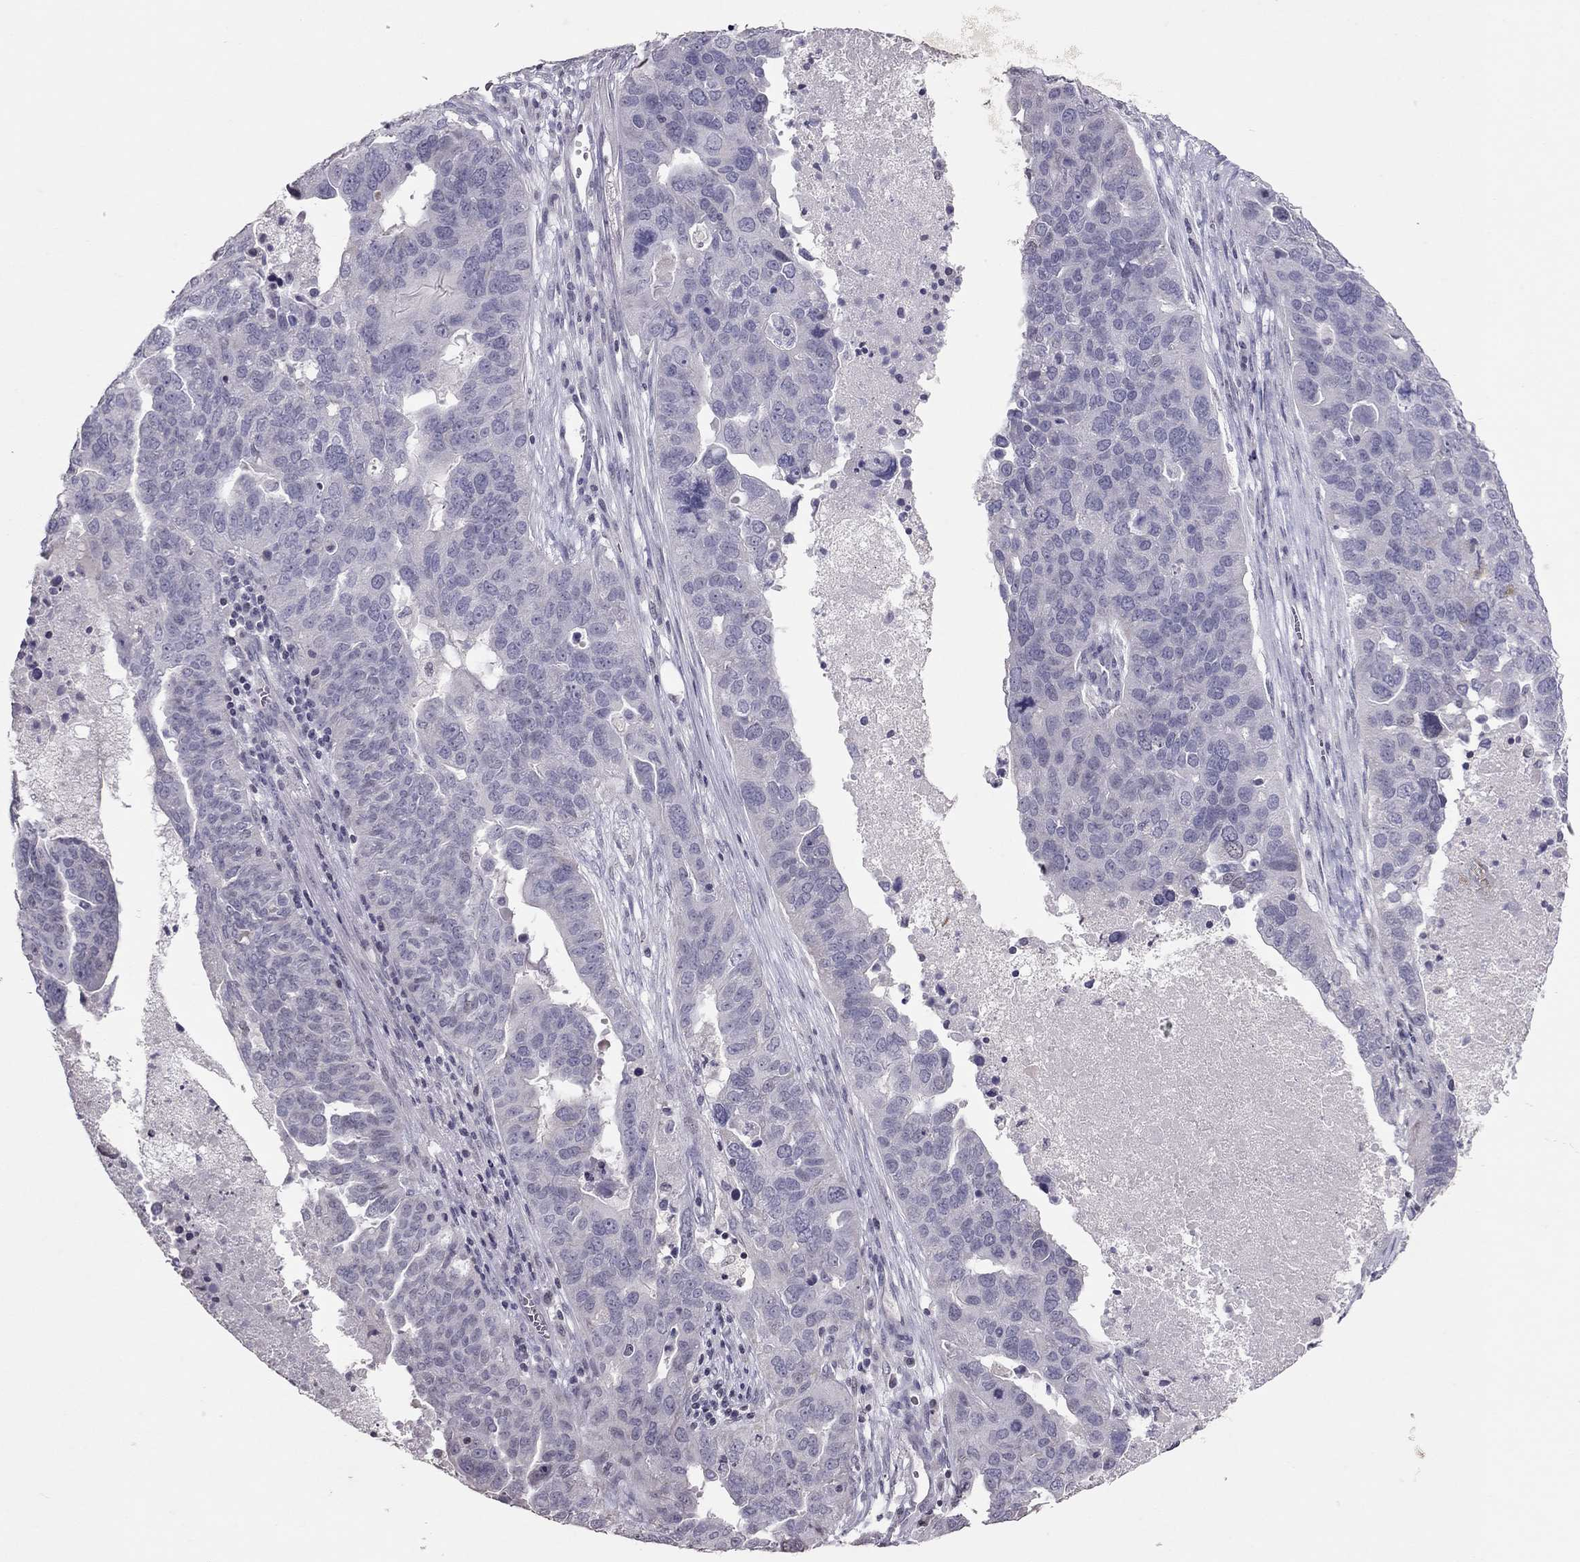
{"staining": {"intensity": "negative", "quantity": "none", "location": "none"}, "tissue": "ovarian cancer", "cell_type": "Tumor cells", "image_type": "cancer", "snomed": [{"axis": "morphology", "description": "Carcinoma, endometroid"}, {"axis": "topography", "description": "Soft tissue"}, {"axis": "topography", "description": "Ovary"}], "caption": "Immunohistochemical staining of human ovarian endometroid carcinoma exhibits no significant expression in tumor cells. (DAB (3,3'-diaminobenzidine) immunohistochemistry visualized using brightfield microscopy, high magnification).", "gene": "TSHB", "patient": {"sex": "female", "age": 52}}